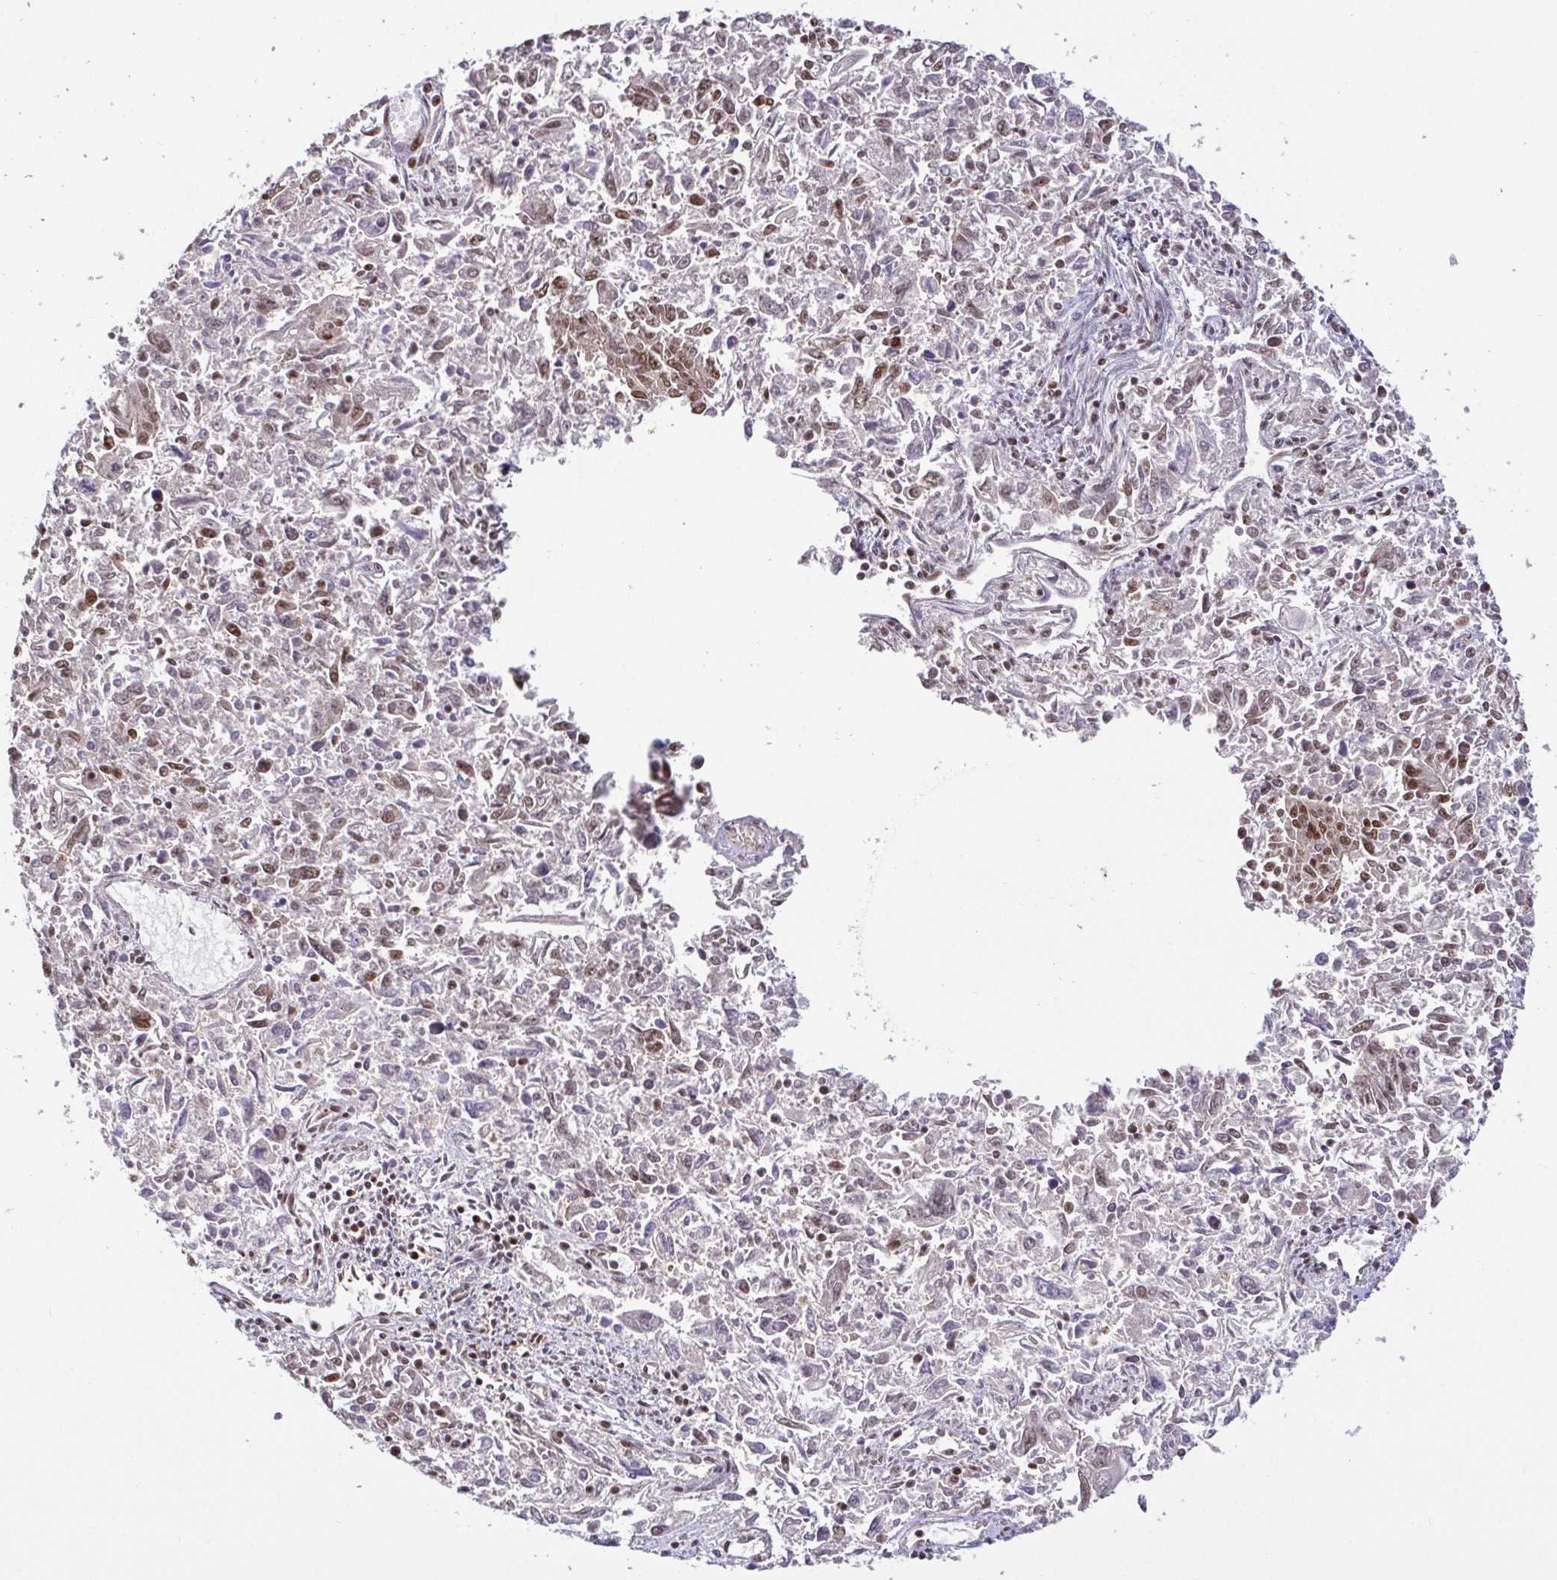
{"staining": {"intensity": "moderate", "quantity": "25%-75%", "location": "nuclear"}, "tissue": "endometrial cancer", "cell_type": "Tumor cells", "image_type": "cancer", "snomed": [{"axis": "morphology", "description": "Adenocarcinoma, NOS"}, {"axis": "topography", "description": "Endometrium"}], "caption": "Adenocarcinoma (endometrial) stained with immunohistochemistry demonstrates moderate nuclear expression in approximately 25%-75% of tumor cells. (Stains: DAB in brown, nuclei in blue, Microscopy: brightfield microscopy at high magnification).", "gene": "SP3", "patient": {"sex": "female", "age": 42}}